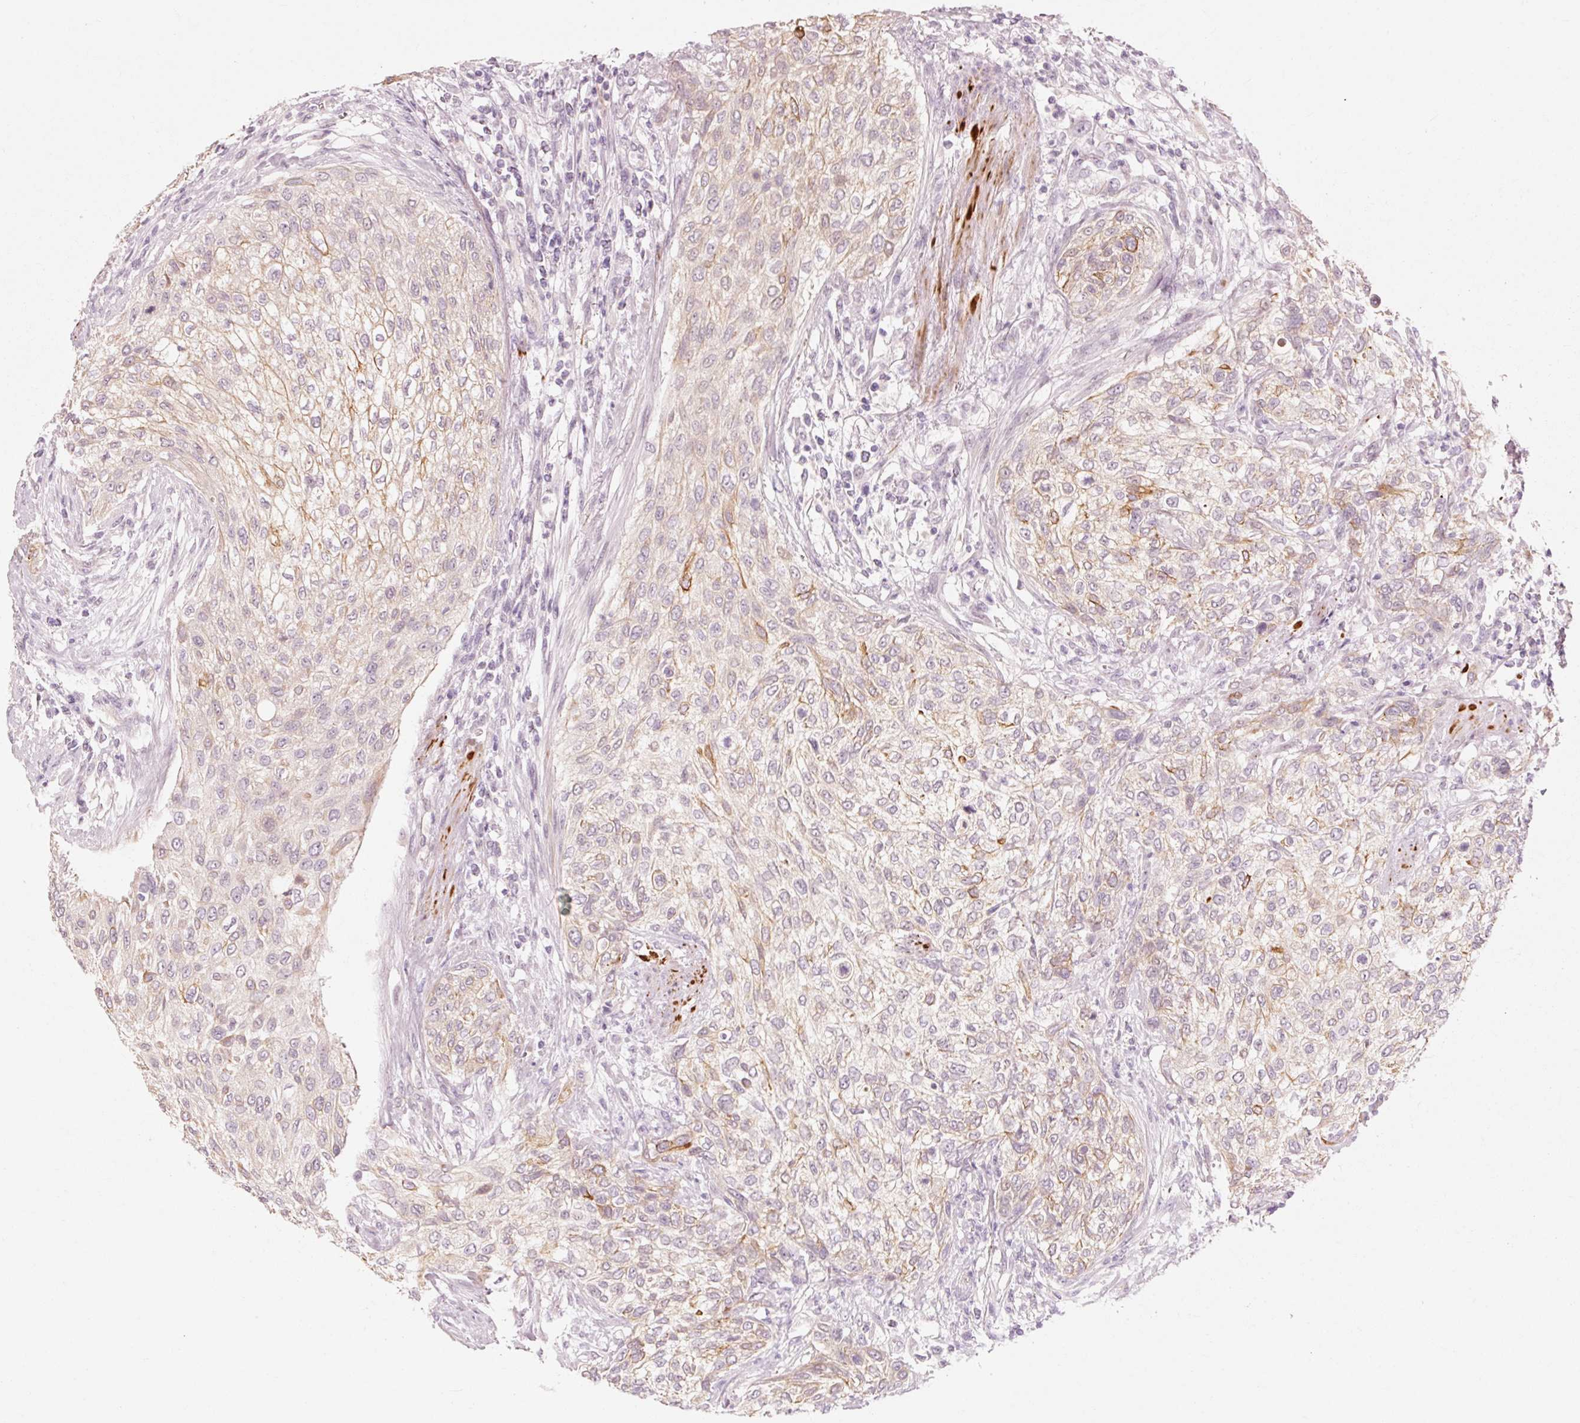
{"staining": {"intensity": "moderate", "quantity": "25%-75%", "location": "cytoplasmic/membranous"}, "tissue": "urothelial cancer", "cell_type": "Tumor cells", "image_type": "cancer", "snomed": [{"axis": "morphology", "description": "Urothelial carcinoma, High grade"}, {"axis": "topography", "description": "Urinary bladder"}], "caption": "Protein staining displays moderate cytoplasmic/membranous expression in approximately 25%-75% of tumor cells in urothelial carcinoma (high-grade).", "gene": "TRIM73", "patient": {"sex": "male", "age": 35}}